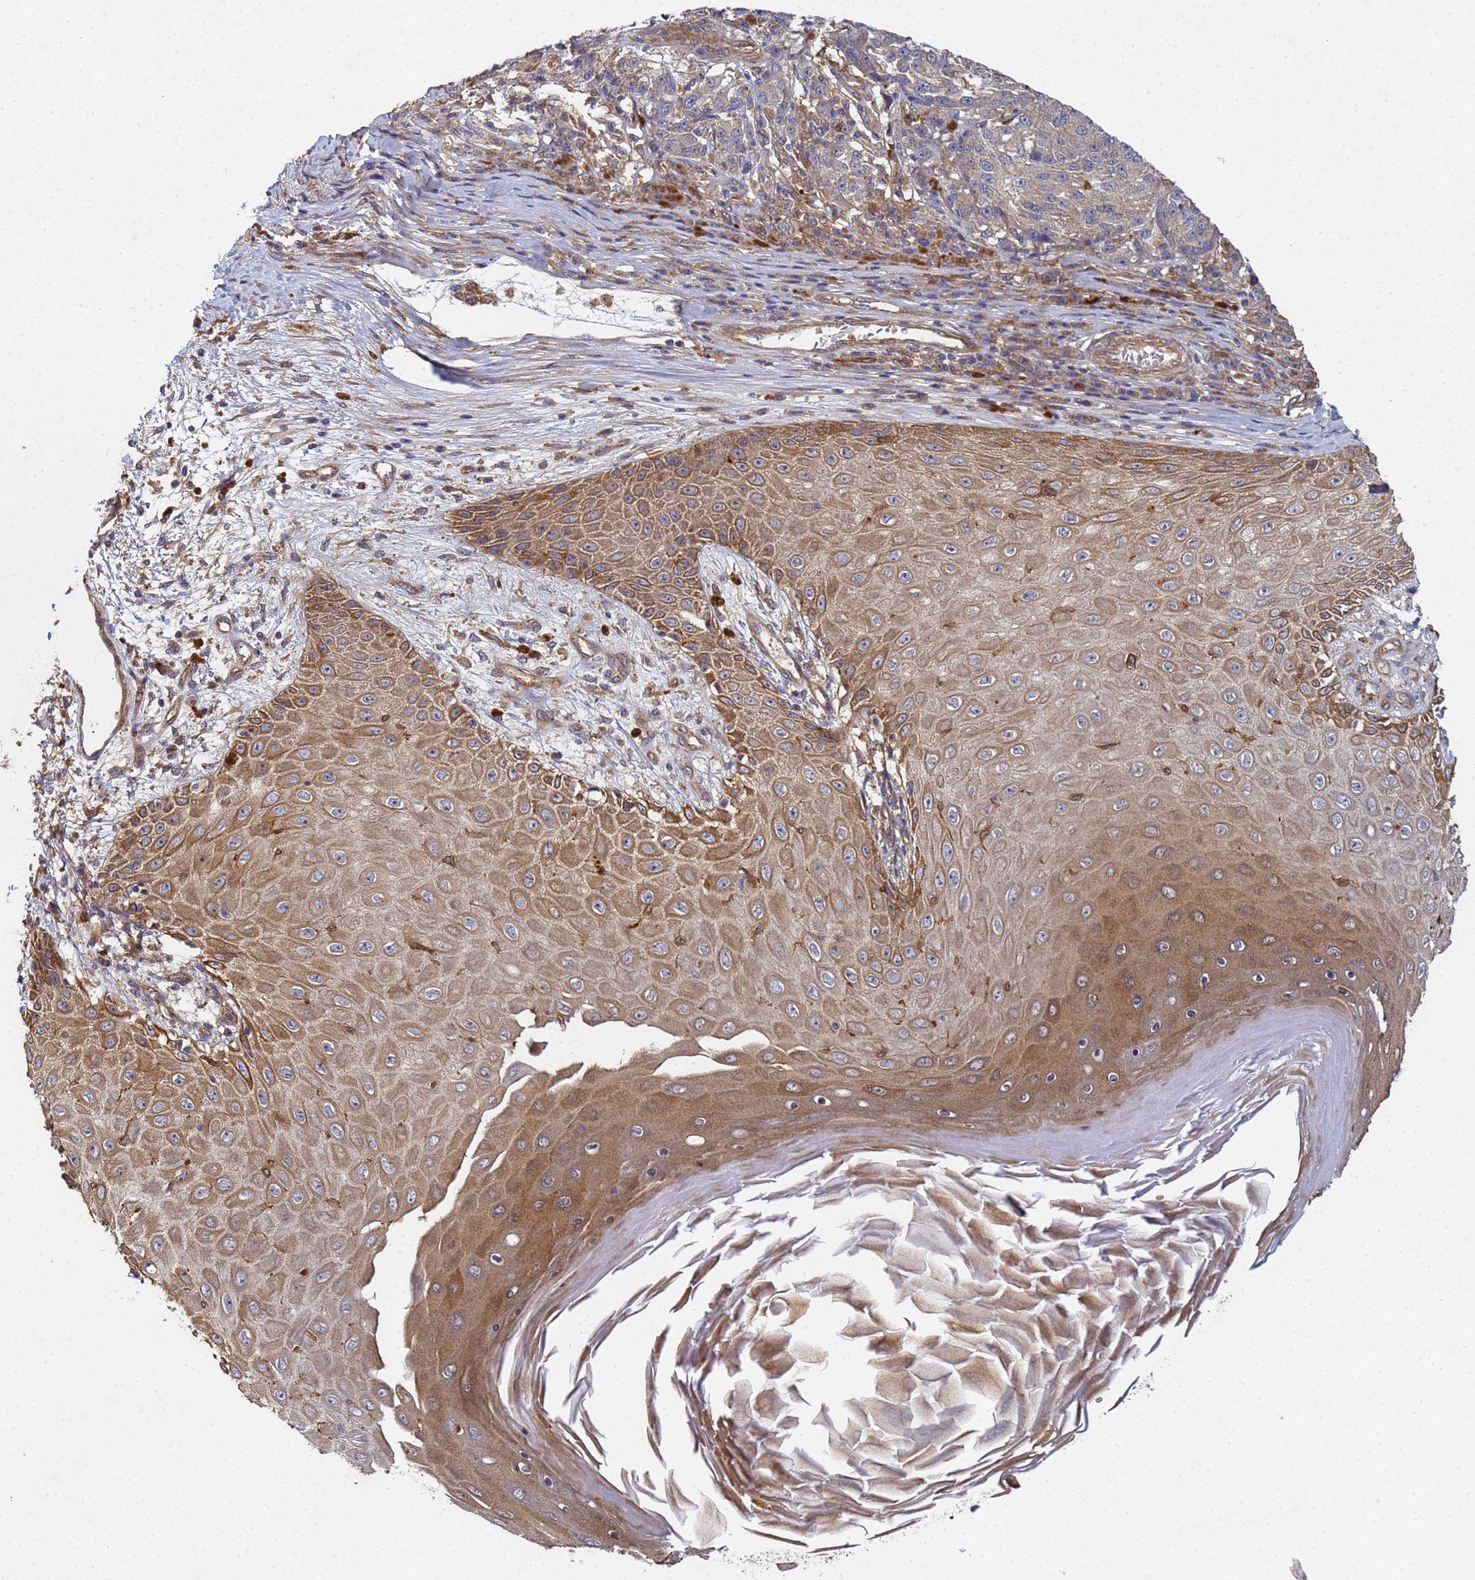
{"staining": {"intensity": "weak", "quantity": "<25%", "location": "cytoplasmic/membranous"}, "tissue": "melanoma", "cell_type": "Tumor cells", "image_type": "cancer", "snomed": [{"axis": "morphology", "description": "Malignant melanoma, NOS"}, {"axis": "topography", "description": "Skin"}], "caption": "High magnification brightfield microscopy of melanoma stained with DAB (brown) and counterstained with hematoxylin (blue): tumor cells show no significant staining. The staining is performed using DAB (3,3'-diaminobenzidine) brown chromogen with nuclei counter-stained in using hematoxylin.", "gene": "C8orf34", "patient": {"sex": "male", "age": 53}}